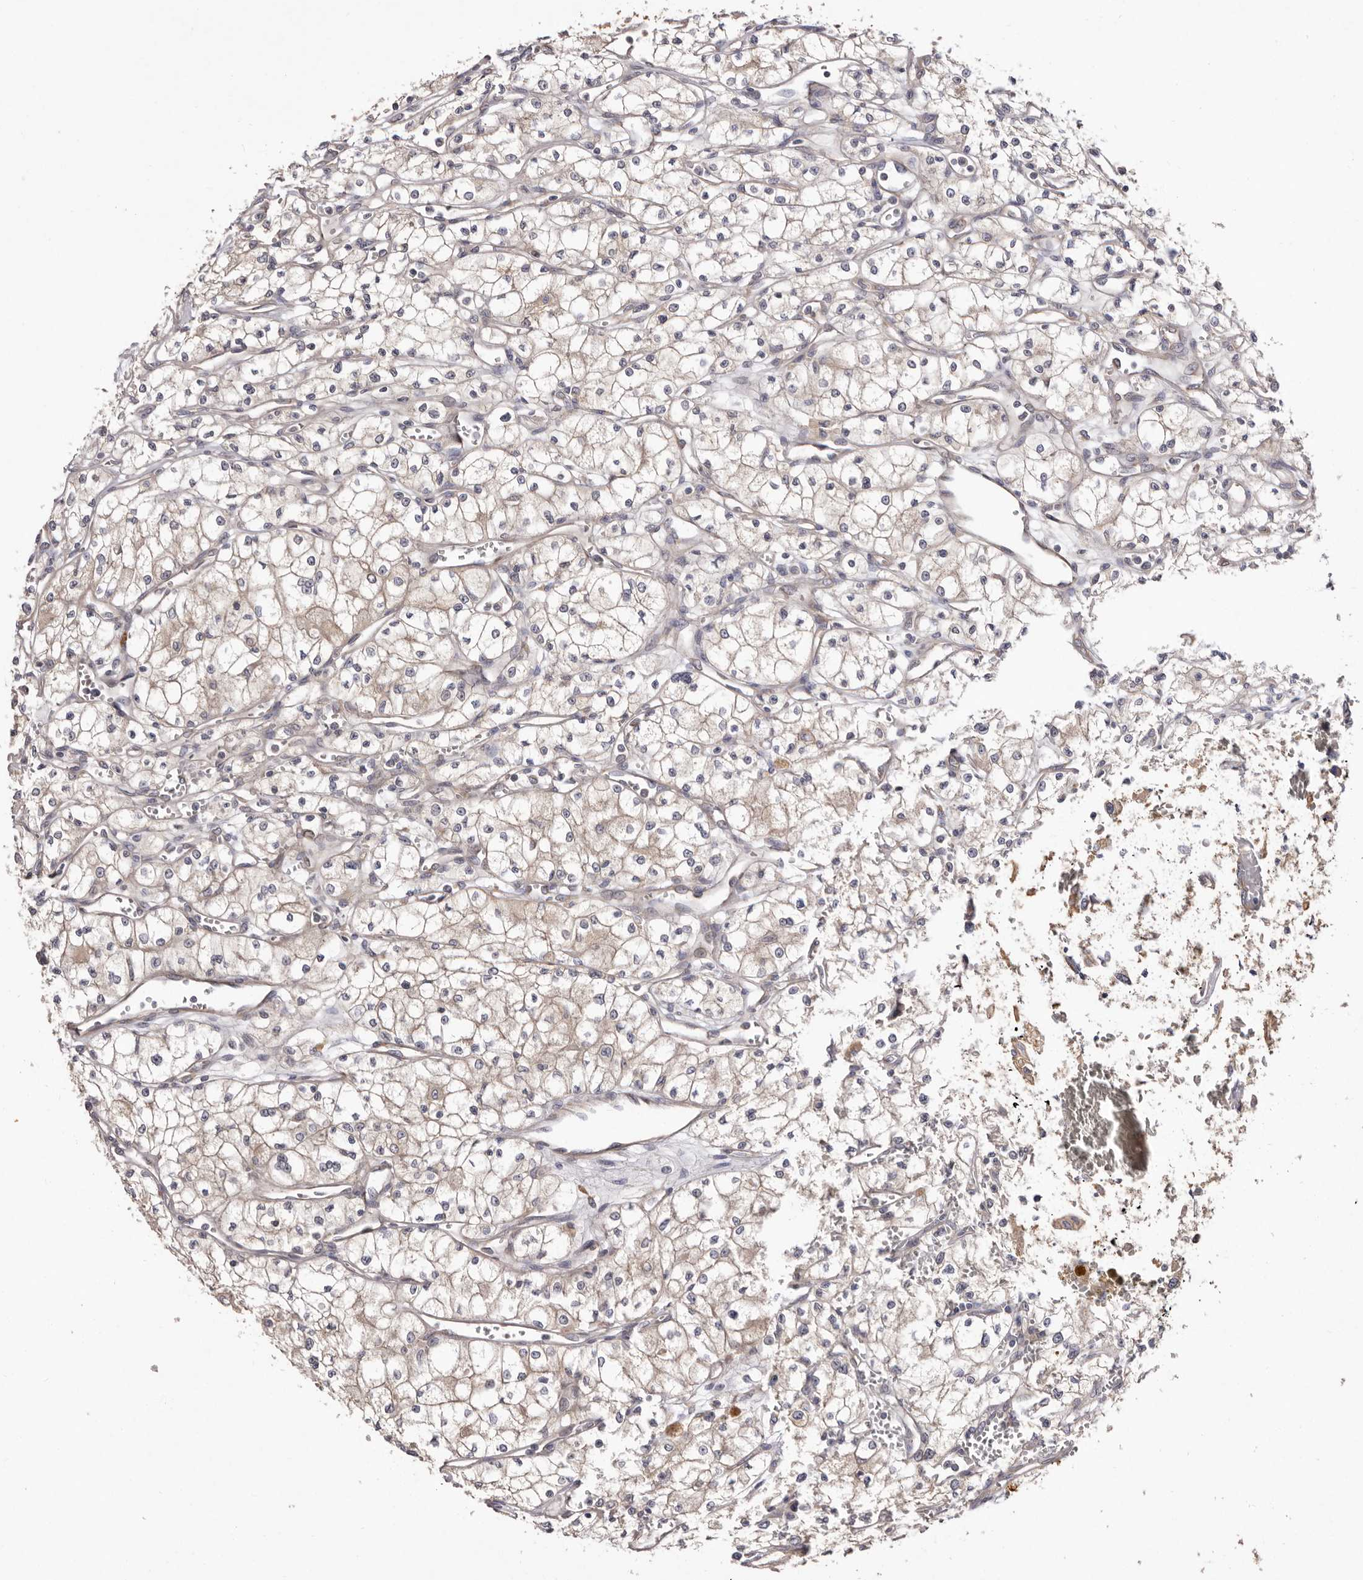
{"staining": {"intensity": "weak", "quantity": ">75%", "location": "cytoplasmic/membranous"}, "tissue": "renal cancer", "cell_type": "Tumor cells", "image_type": "cancer", "snomed": [{"axis": "morphology", "description": "Adenocarcinoma, NOS"}, {"axis": "topography", "description": "Kidney"}], "caption": "Weak cytoplasmic/membranous positivity for a protein is appreciated in about >75% of tumor cells of adenocarcinoma (renal) using IHC.", "gene": "FAM167B", "patient": {"sex": "male", "age": 59}}